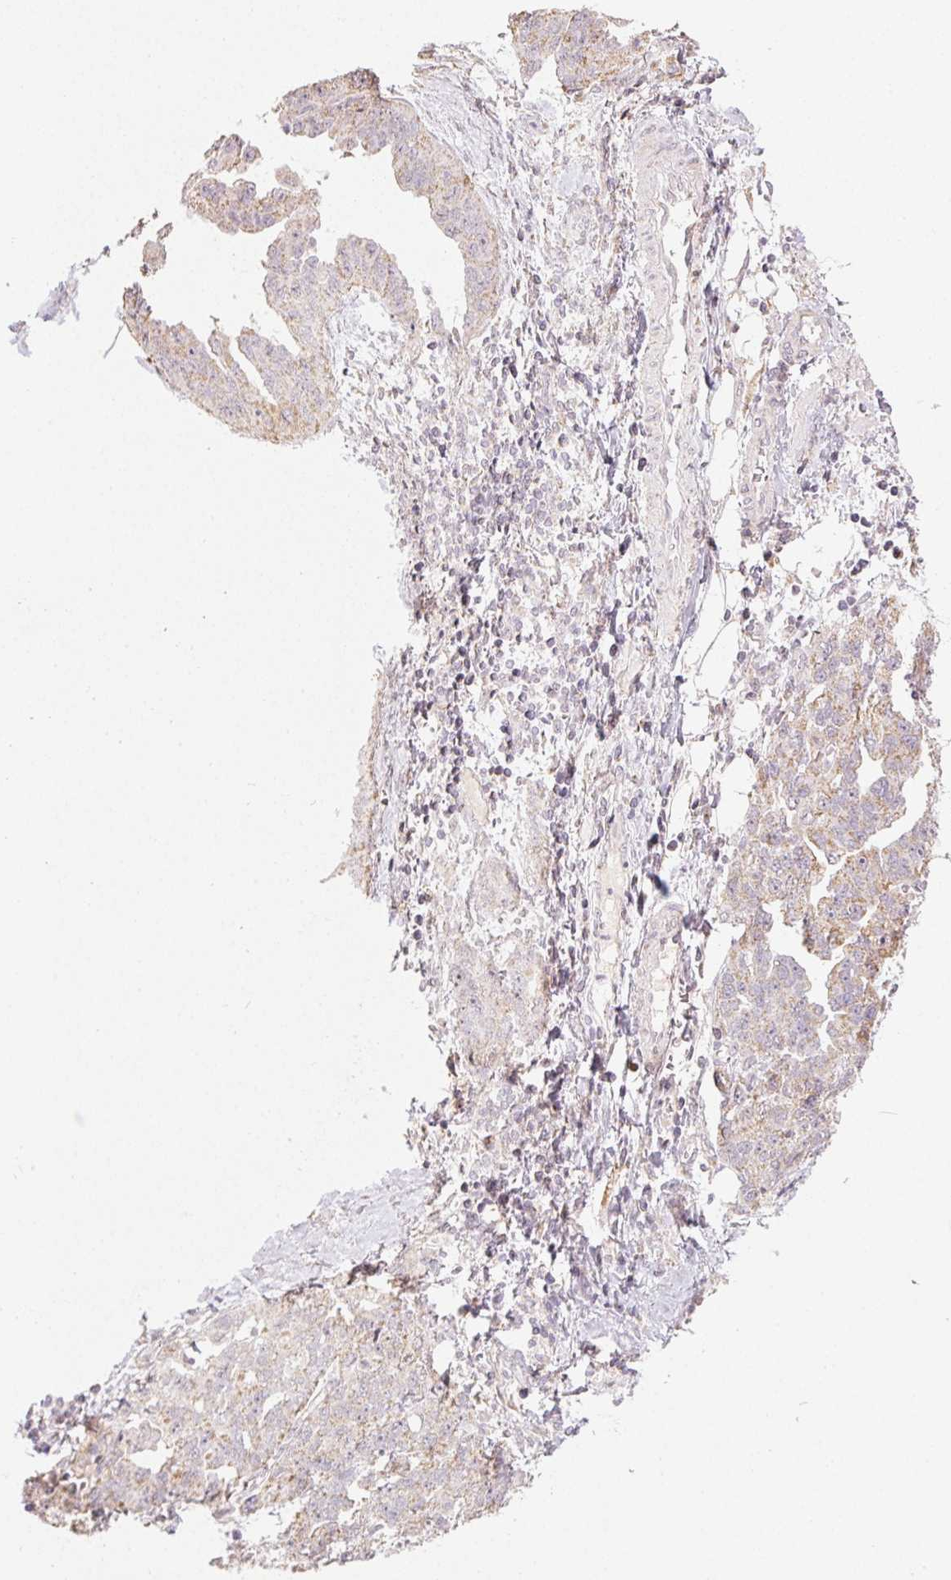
{"staining": {"intensity": "weak", "quantity": "<25%", "location": "cytoplasmic/membranous"}, "tissue": "ovarian cancer", "cell_type": "Tumor cells", "image_type": "cancer", "snomed": [{"axis": "morphology", "description": "Cystadenocarcinoma, serous, NOS"}, {"axis": "topography", "description": "Ovary"}], "caption": "The image reveals no staining of tumor cells in ovarian cancer (serous cystadenocarcinoma).", "gene": "CLASP1", "patient": {"sex": "female", "age": 75}}